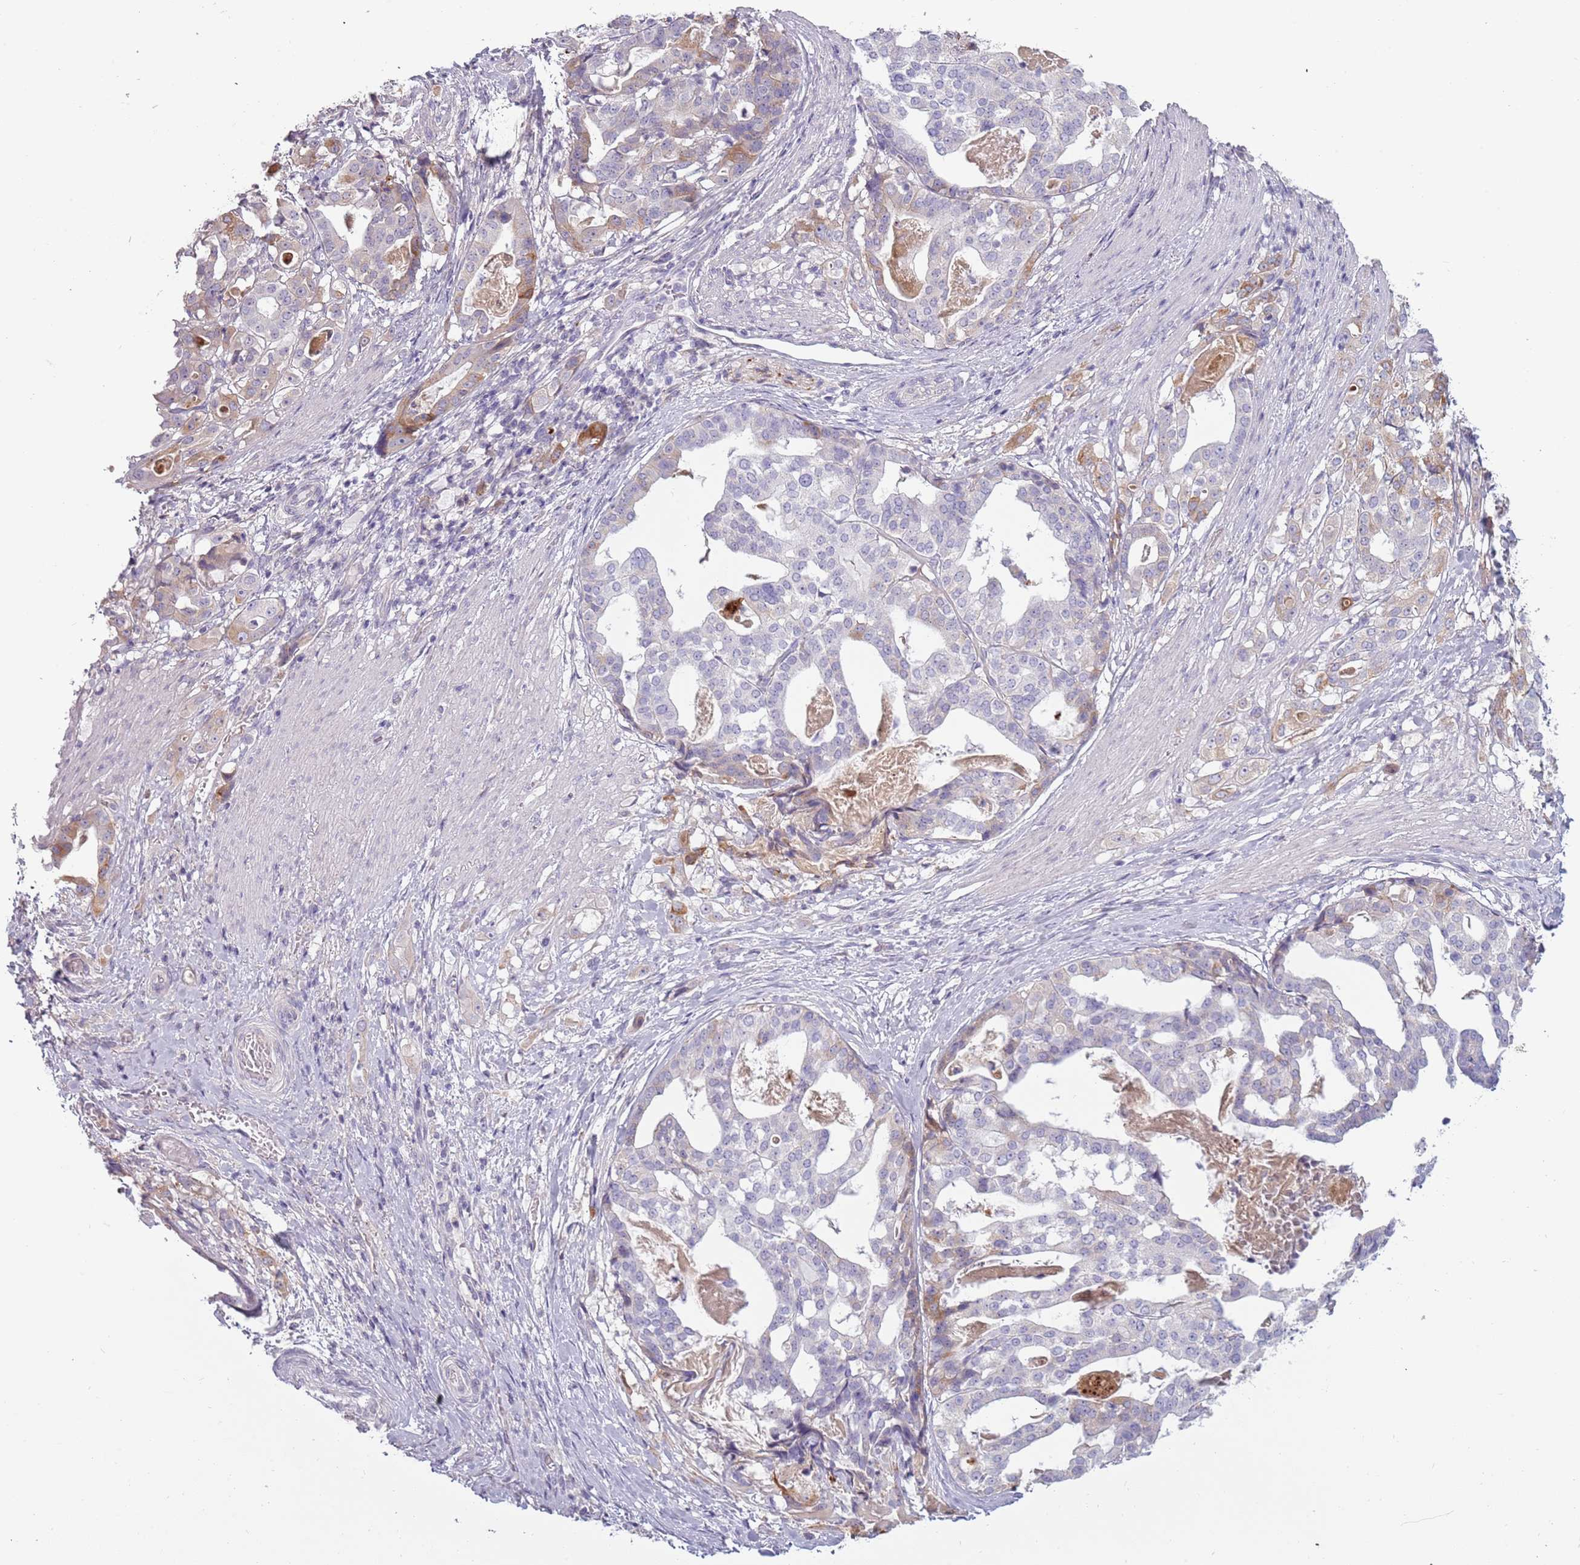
{"staining": {"intensity": "moderate", "quantity": "<25%", "location": "cytoplasmic/membranous"}, "tissue": "stomach cancer", "cell_type": "Tumor cells", "image_type": "cancer", "snomed": [{"axis": "morphology", "description": "Adenocarcinoma, NOS"}, {"axis": "topography", "description": "Stomach"}], "caption": "A brown stain labels moderate cytoplasmic/membranous staining of a protein in human stomach cancer (adenocarcinoma) tumor cells.", "gene": "TNFRSF6B", "patient": {"sex": "male", "age": 48}}